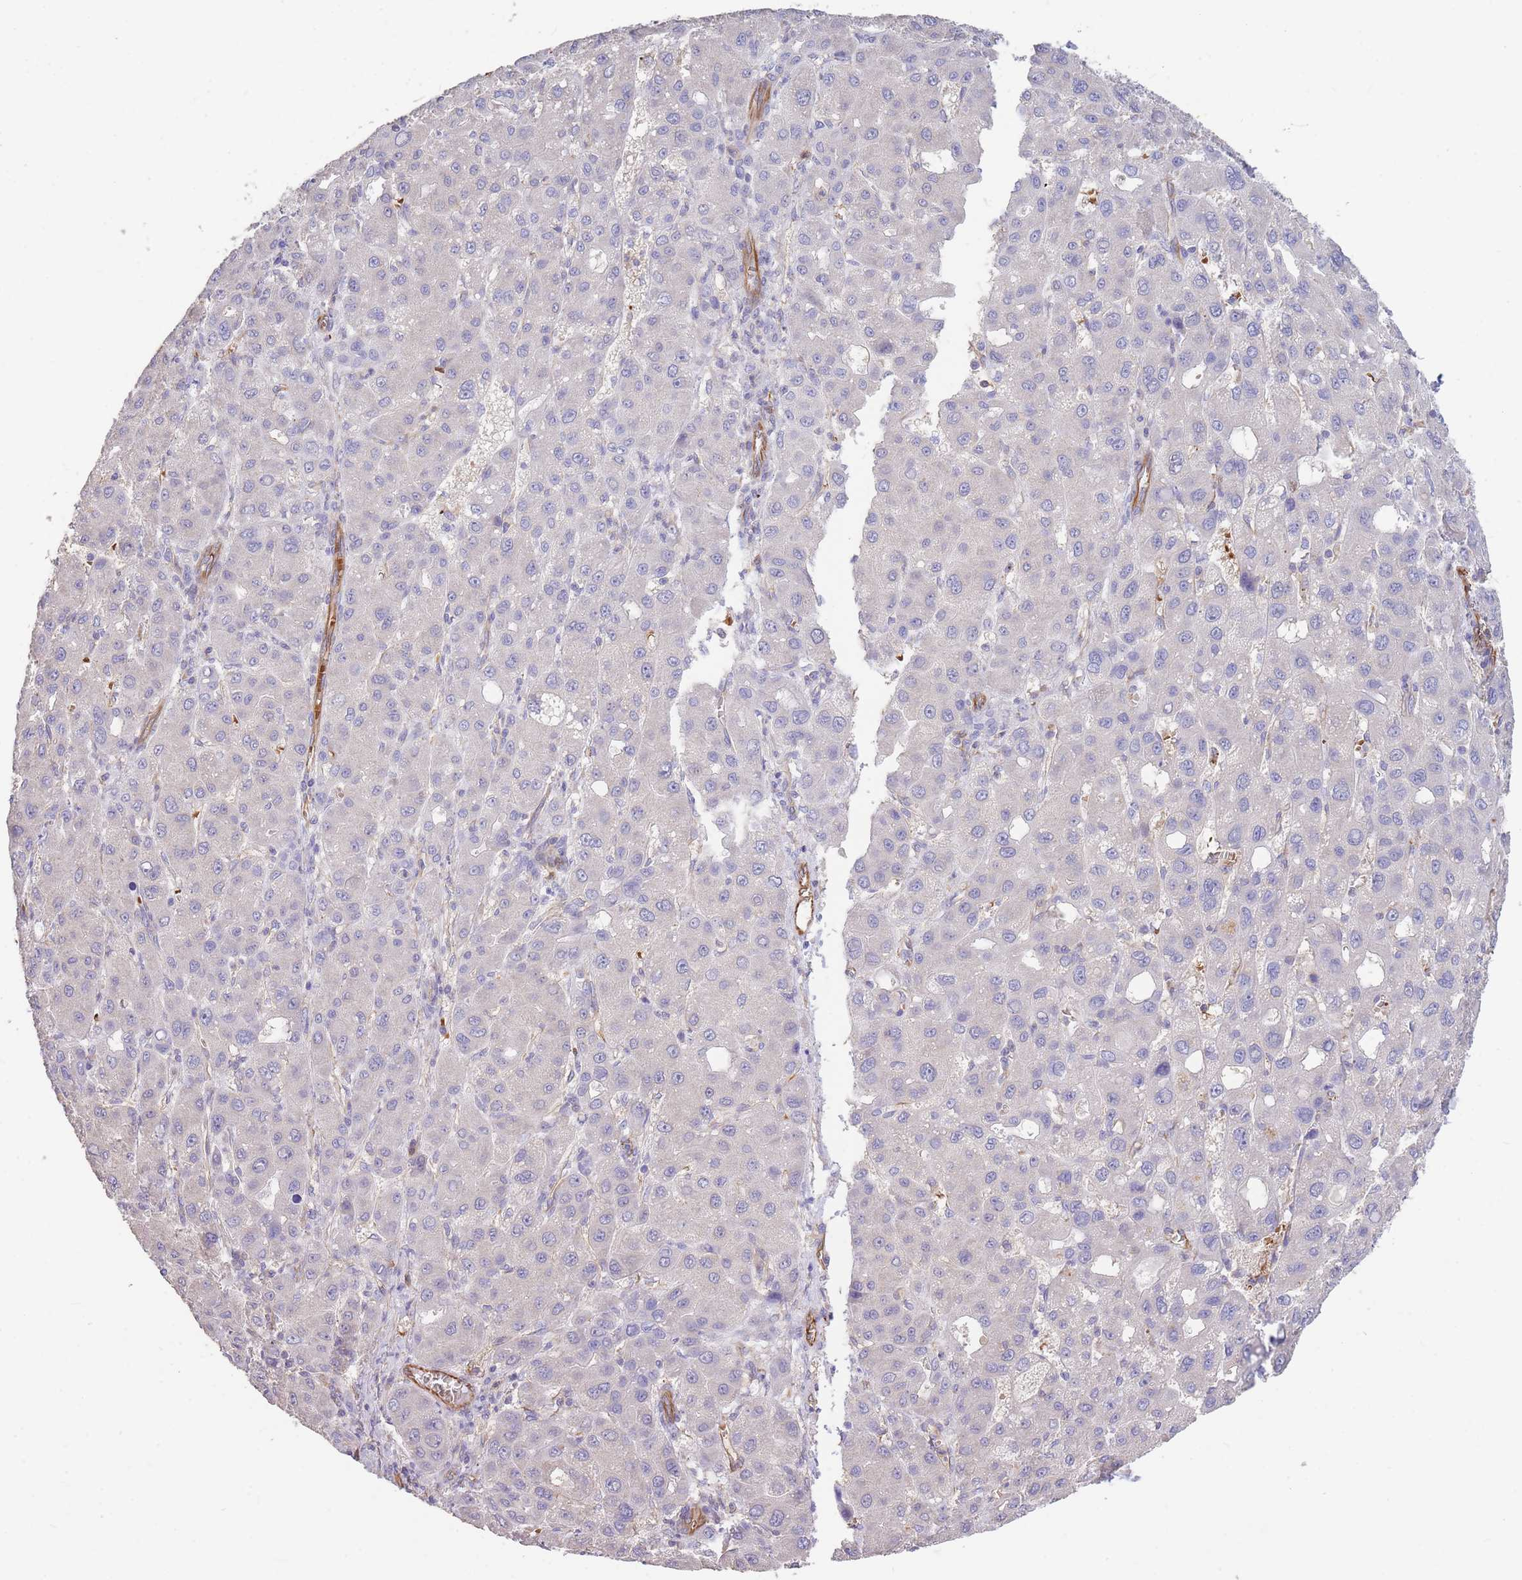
{"staining": {"intensity": "negative", "quantity": "none", "location": "none"}, "tissue": "liver cancer", "cell_type": "Tumor cells", "image_type": "cancer", "snomed": [{"axis": "morphology", "description": "Carcinoma, Hepatocellular, NOS"}, {"axis": "topography", "description": "Liver"}], "caption": "Histopathology image shows no protein staining in tumor cells of hepatocellular carcinoma (liver) tissue. Brightfield microscopy of immunohistochemistry (IHC) stained with DAB (brown) and hematoxylin (blue), captured at high magnification.", "gene": "ANKRD53", "patient": {"sex": "male", "age": 55}}